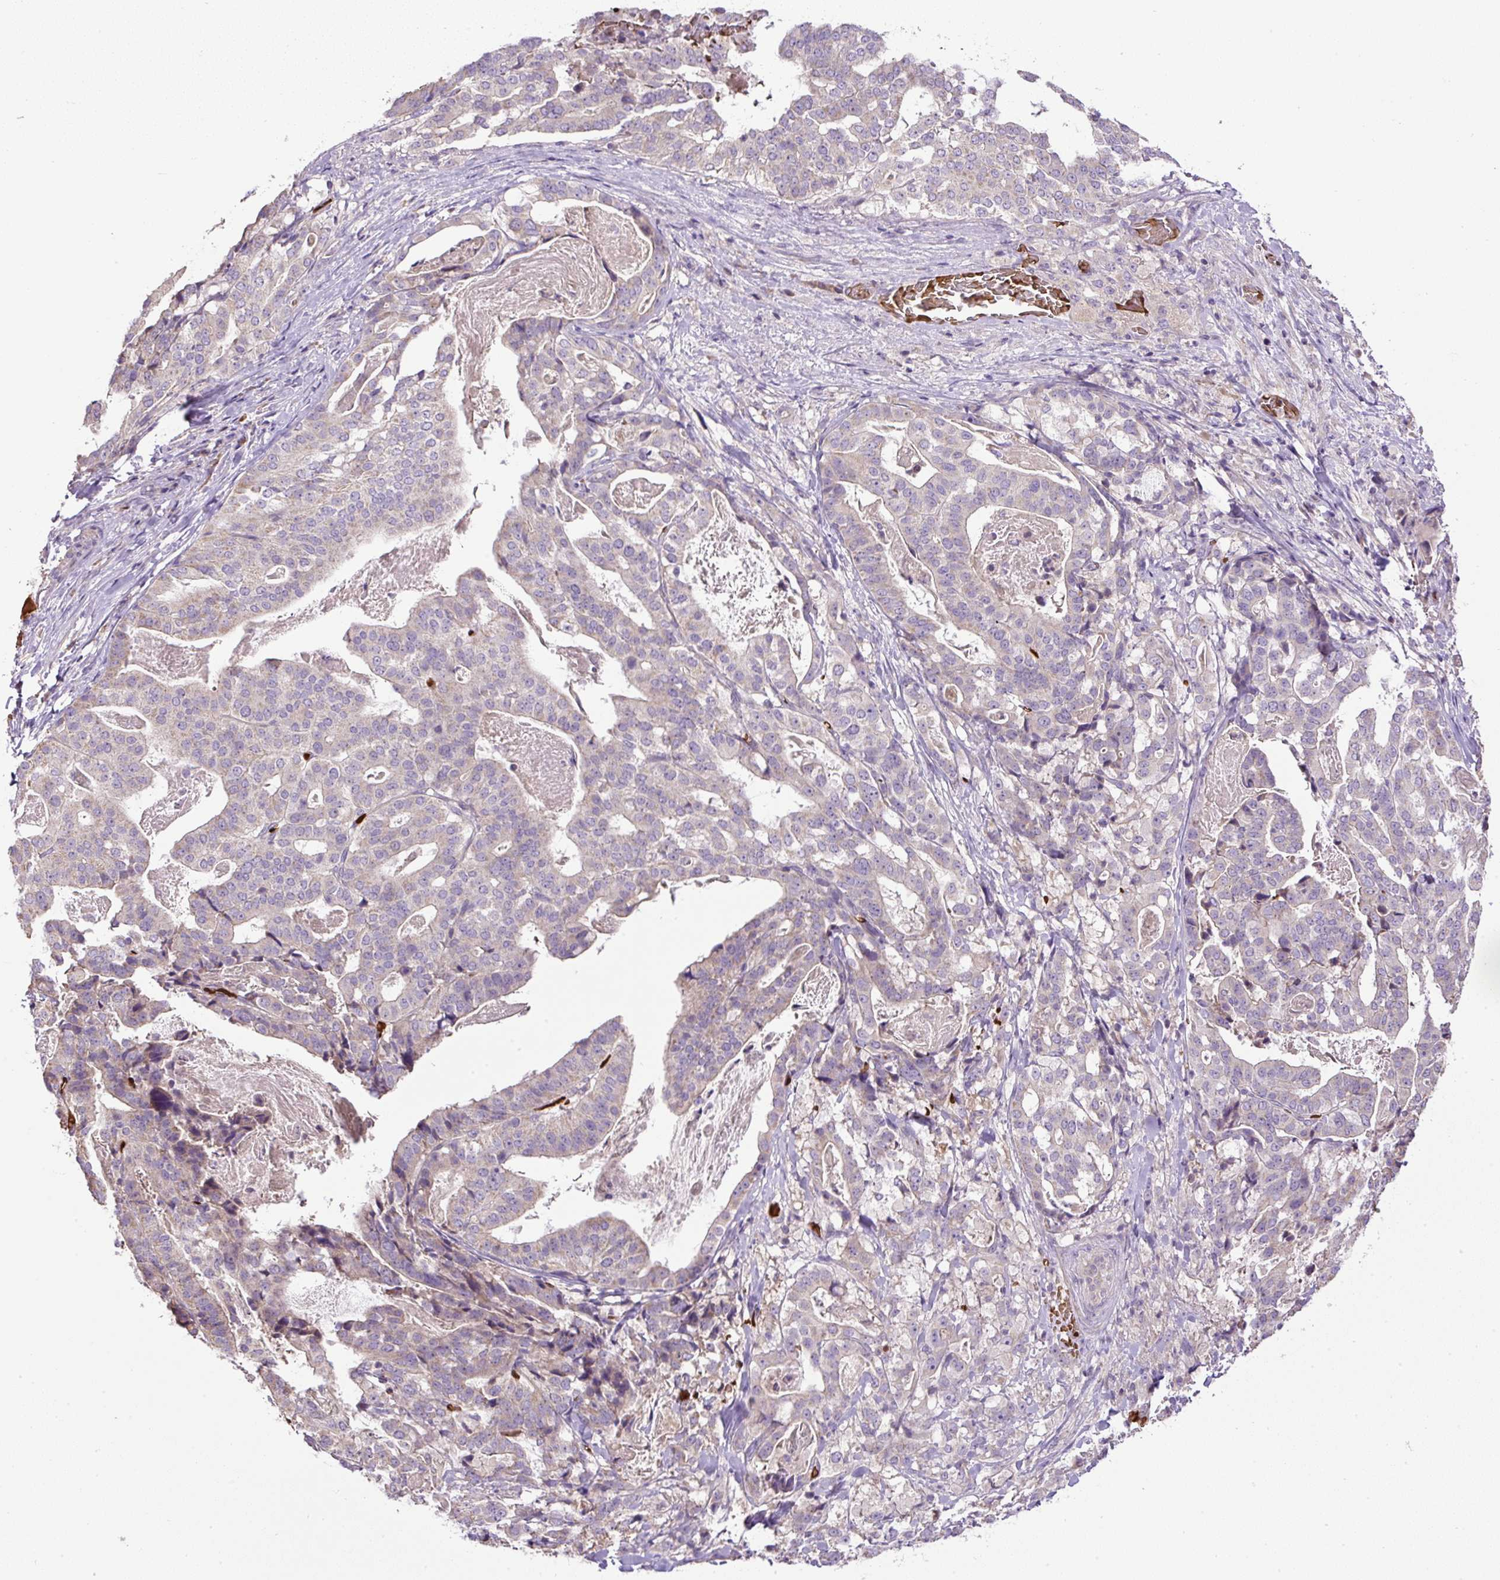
{"staining": {"intensity": "negative", "quantity": "none", "location": "none"}, "tissue": "stomach cancer", "cell_type": "Tumor cells", "image_type": "cancer", "snomed": [{"axis": "morphology", "description": "Adenocarcinoma, NOS"}, {"axis": "topography", "description": "Stomach"}], "caption": "This is an immunohistochemistry (IHC) histopathology image of human stomach cancer (adenocarcinoma). There is no expression in tumor cells.", "gene": "CXCL13", "patient": {"sex": "male", "age": 48}}